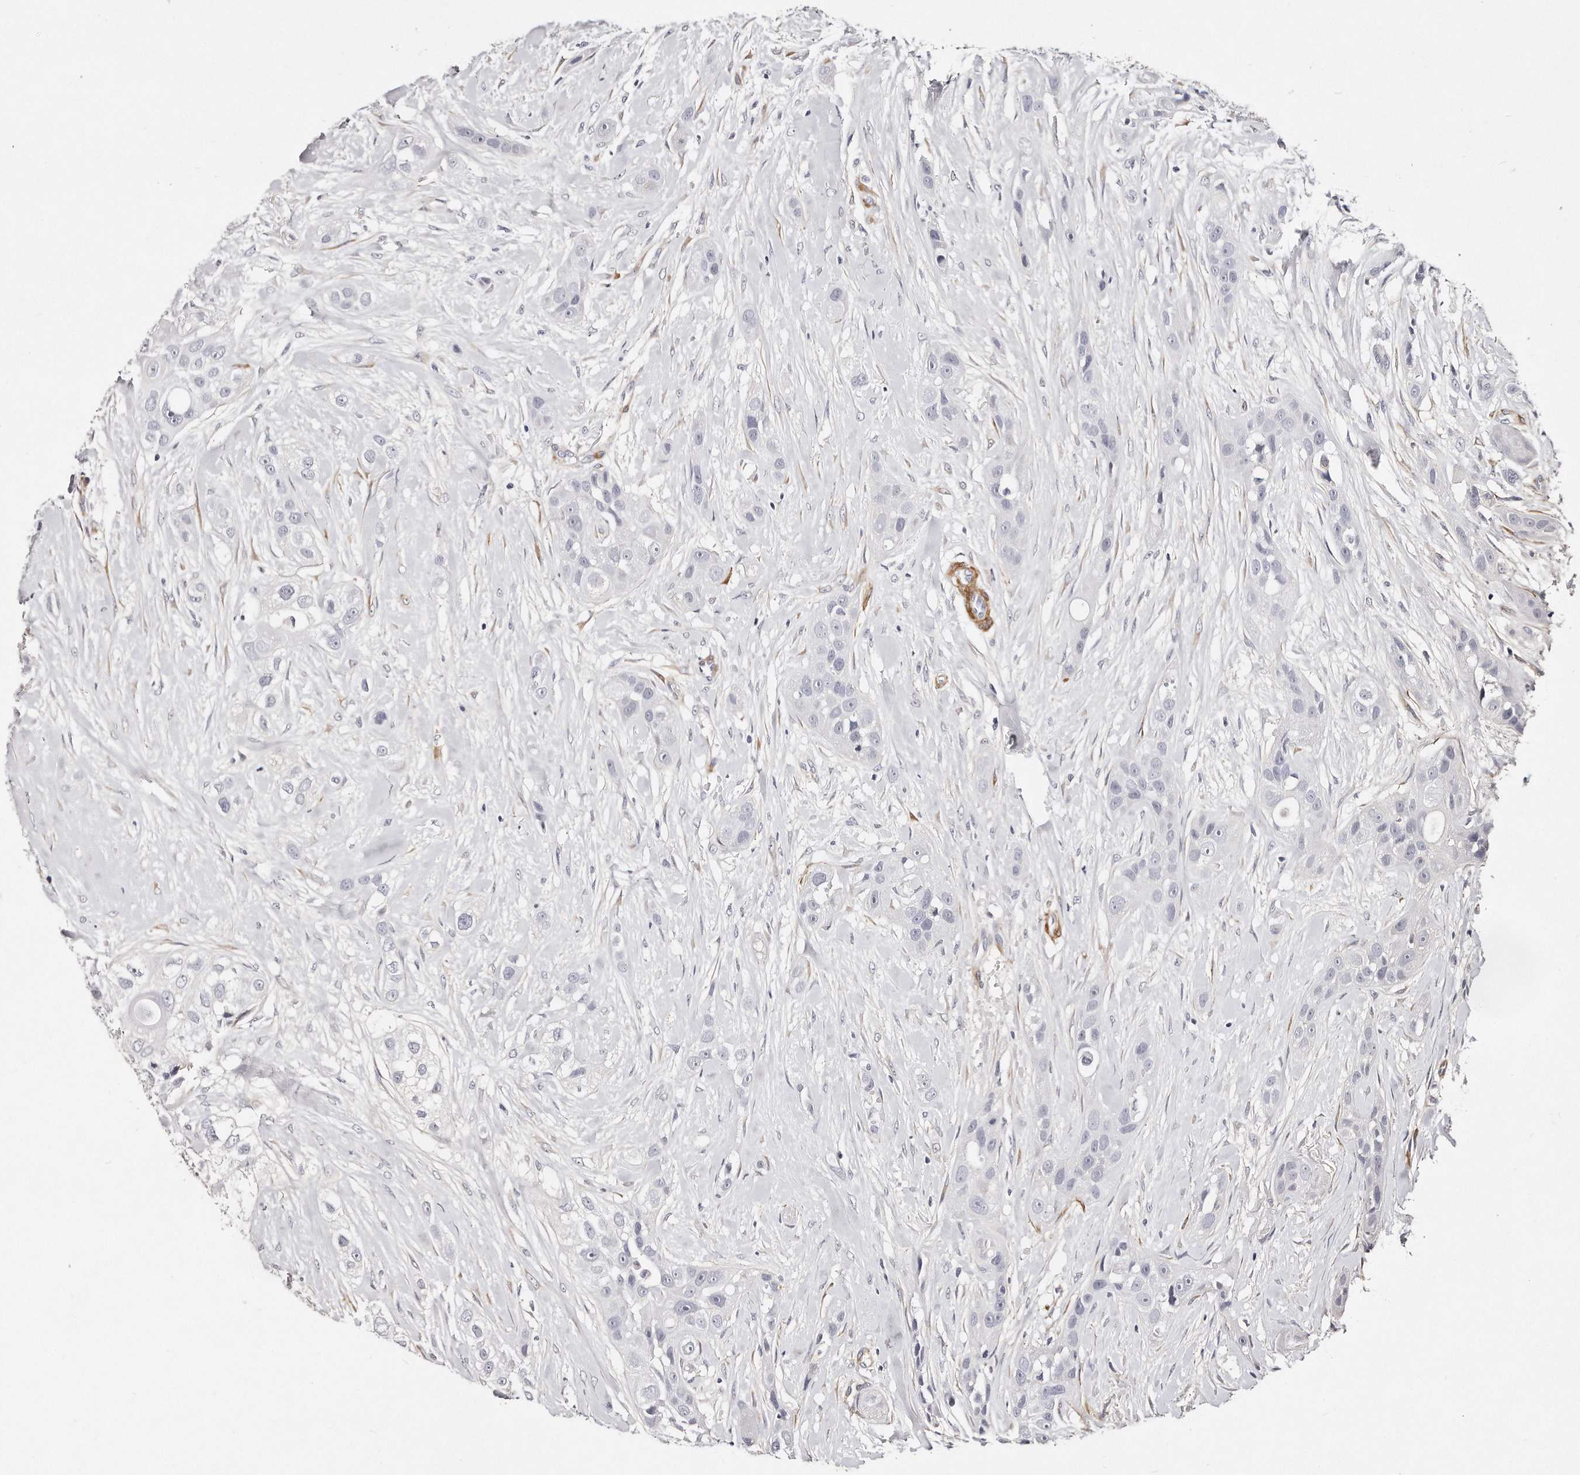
{"staining": {"intensity": "negative", "quantity": "none", "location": "none"}, "tissue": "head and neck cancer", "cell_type": "Tumor cells", "image_type": "cancer", "snomed": [{"axis": "morphology", "description": "Normal tissue, NOS"}, {"axis": "morphology", "description": "Squamous cell carcinoma, NOS"}, {"axis": "topography", "description": "Skeletal muscle"}, {"axis": "topography", "description": "Head-Neck"}], "caption": "Immunohistochemical staining of head and neck cancer shows no significant staining in tumor cells.", "gene": "LMOD1", "patient": {"sex": "male", "age": 51}}